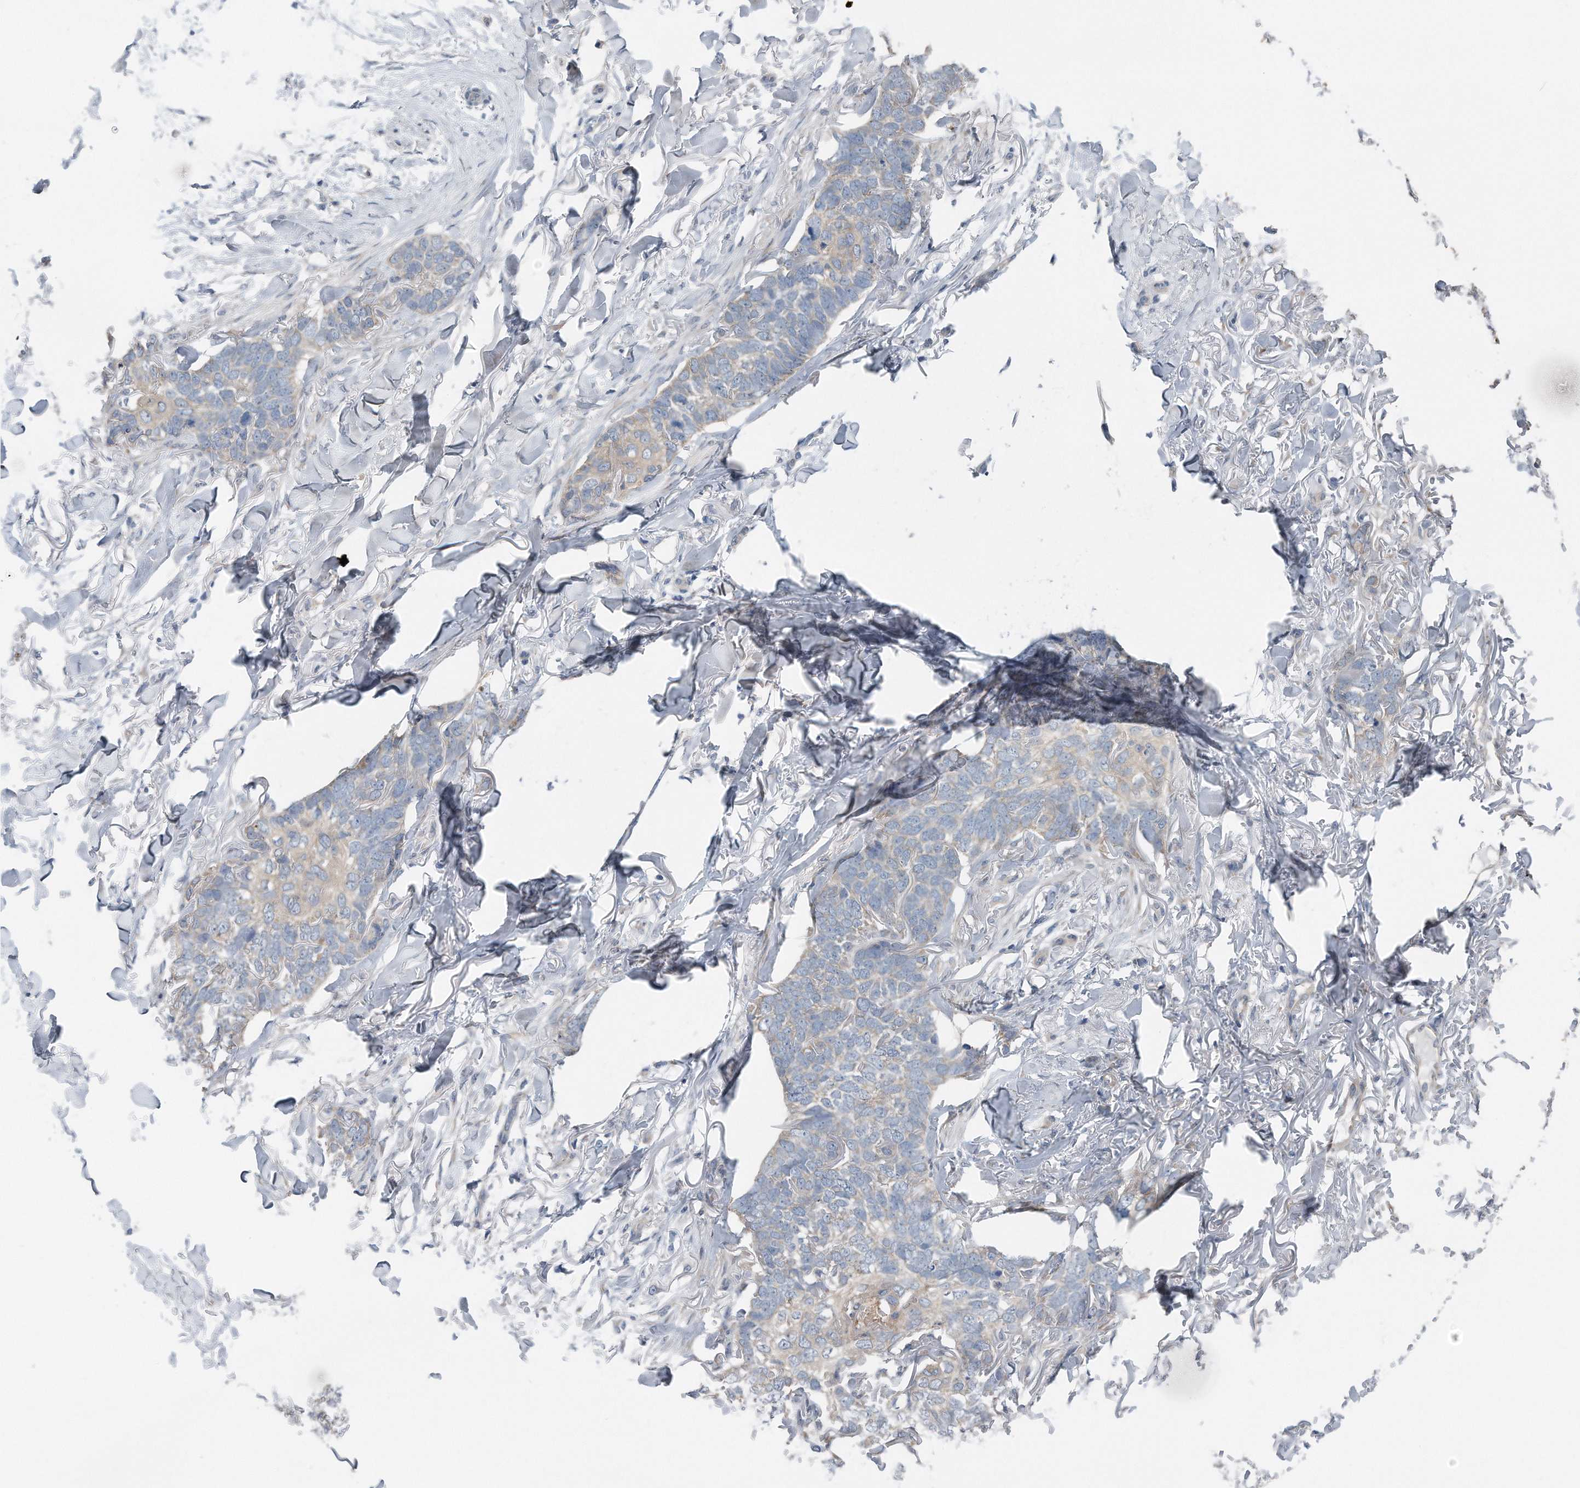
{"staining": {"intensity": "weak", "quantity": "<25%", "location": "cytoplasmic/membranous"}, "tissue": "skin cancer", "cell_type": "Tumor cells", "image_type": "cancer", "snomed": [{"axis": "morphology", "description": "Normal tissue, NOS"}, {"axis": "morphology", "description": "Basal cell carcinoma"}, {"axis": "topography", "description": "Skin"}], "caption": "This is an immunohistochemistry histopathology image of skin cancer. There is no expression in tumor cells.", "gene": "YRDC", "patient": {"sex": "male", "age": 77}}